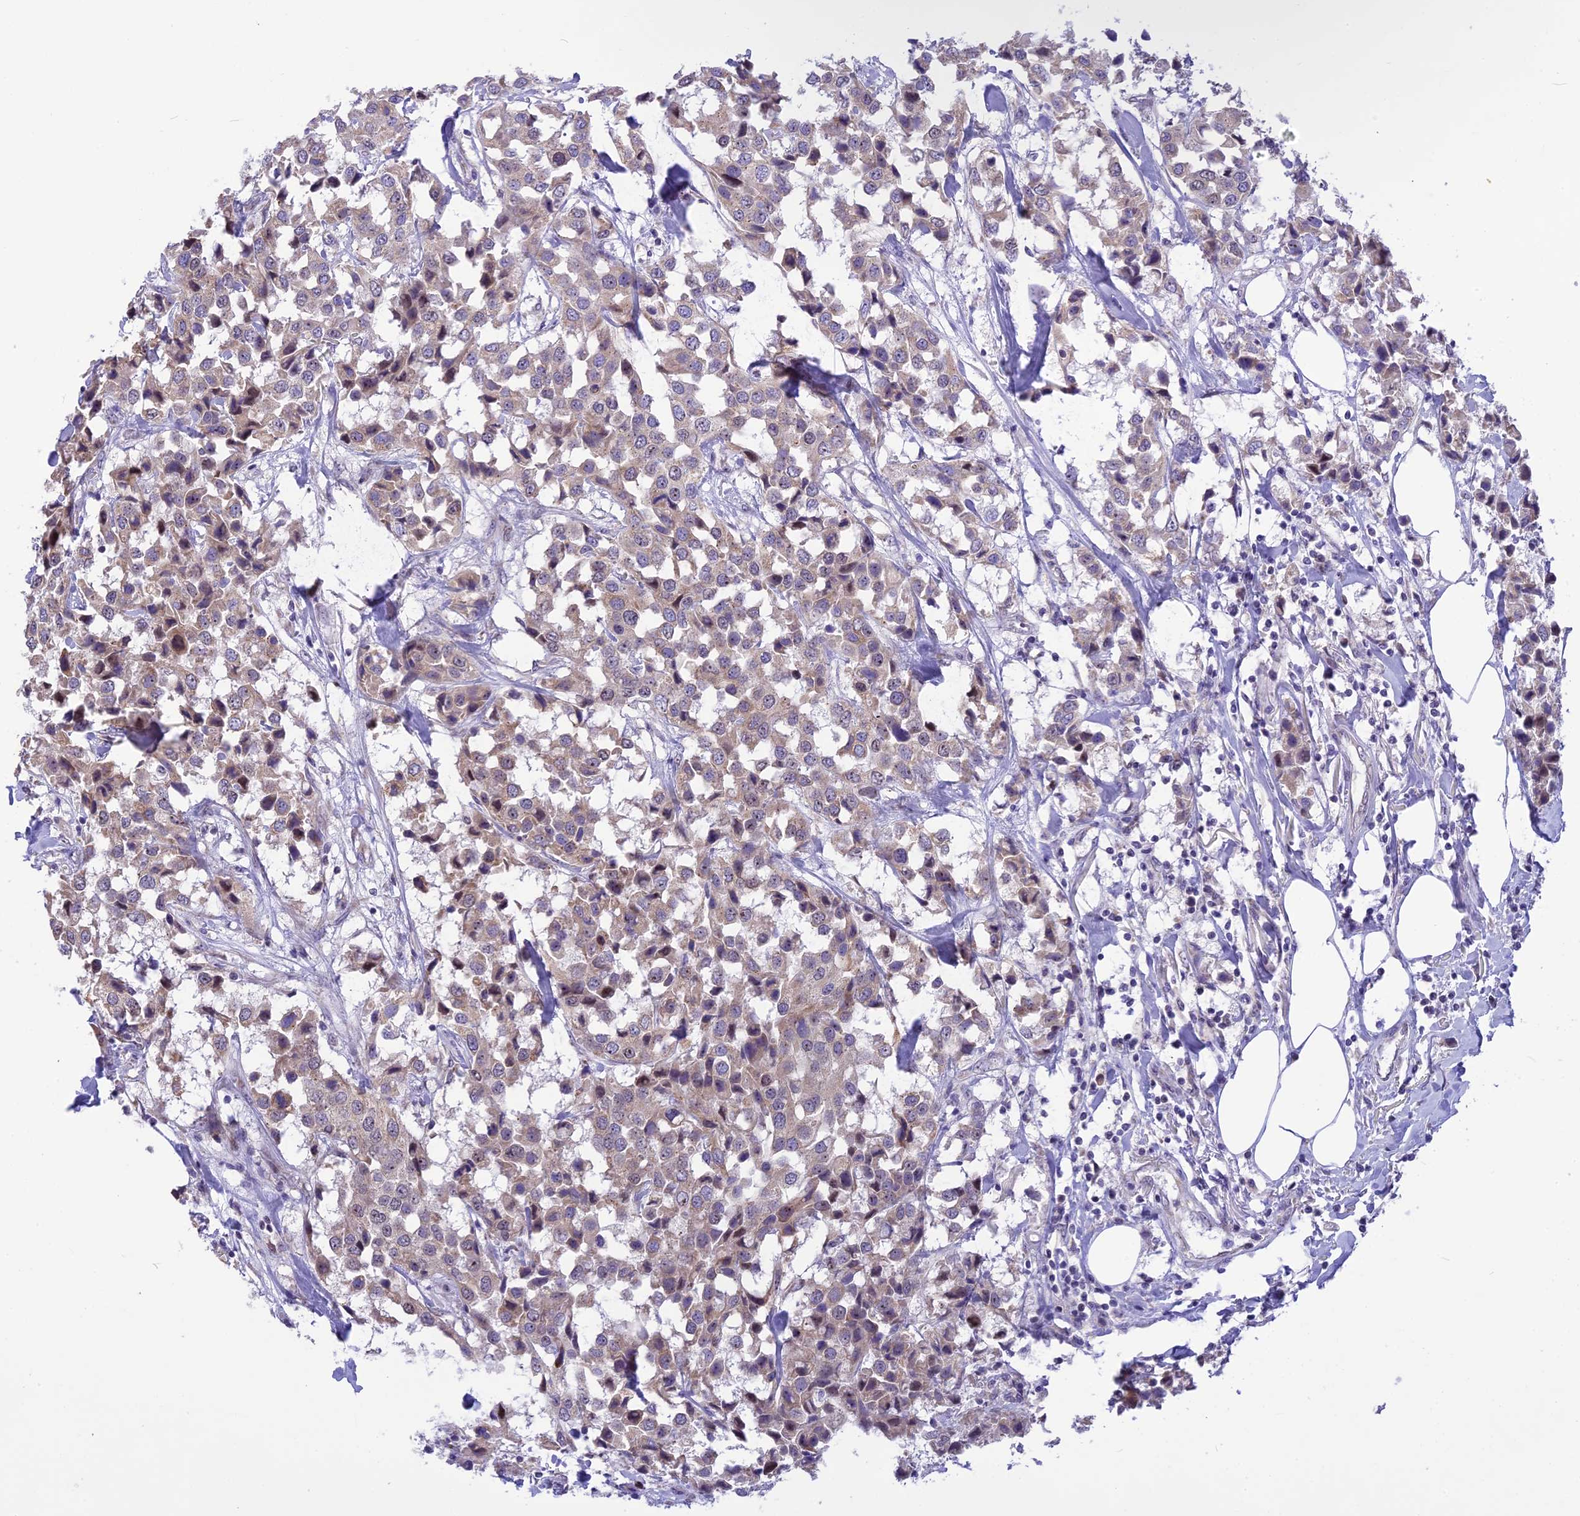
{"staining": {"intensity": "weak", "quantity": ">75%", "location": "cytoplasmic/membranous"}, "tissue": "breast cancer", "cell_type": "Tumor cells", "image_type": "cancer", "snomed": [{"axis": "morphology", "description": "Duct carcinoma"}, {"axis": "topography", "description": "Breast"}], "caption": "The image reveals immunohistochemical staining of breast cancer. There is weak cytoplasmic/membranous staining is present in about >75% of tumor cells. The protein is stained brown, and the nuclei are stained in blue (DAB IHC with brightfield microscopy, high magnification).", "gene": "CMSS1", "patient": {"sex": "female", "age": 80}}